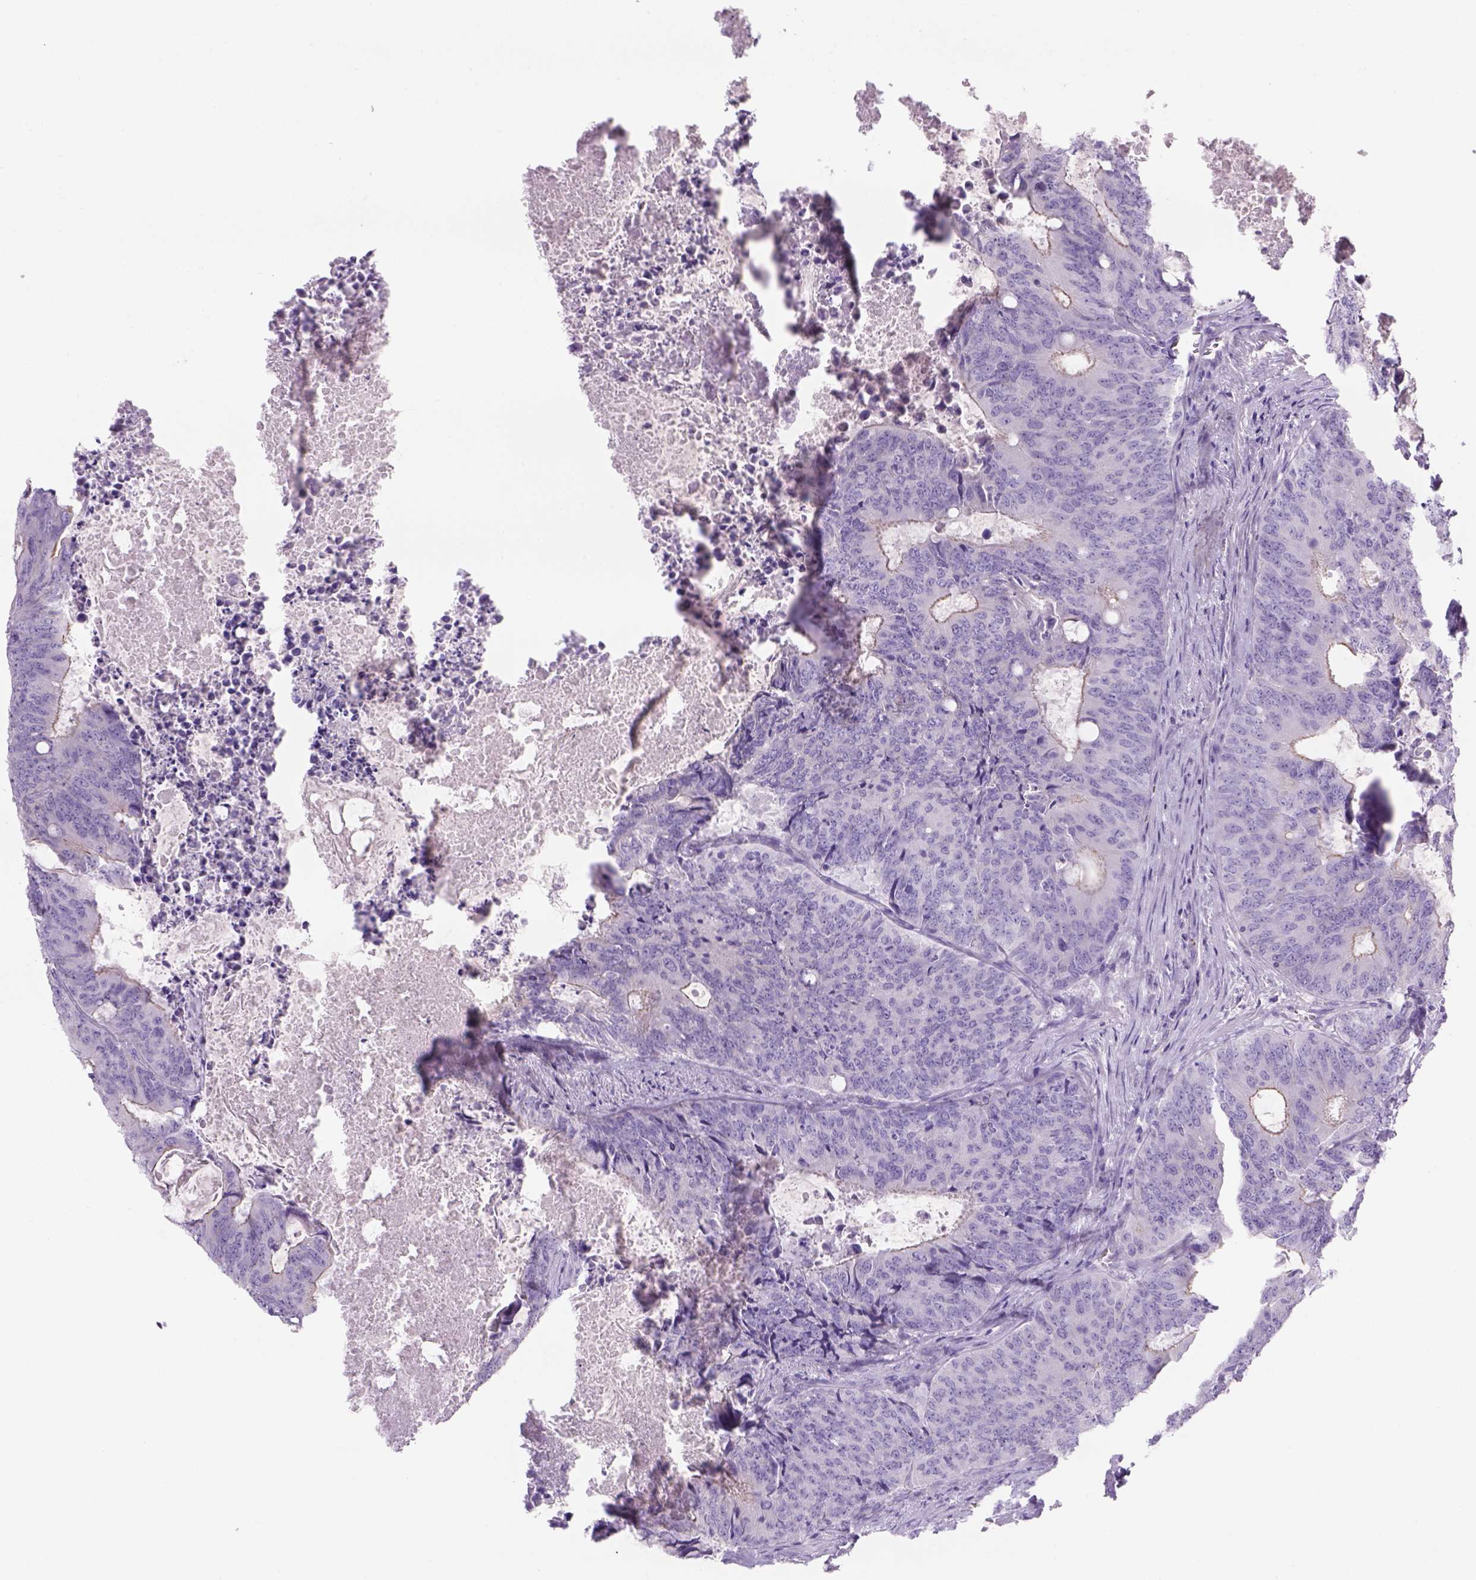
{"staining": {"intensity": "negative", "quantity": "none", "location": "none"}, "tissue": "colorectal cancer", "cell_type": "Tumor cells", "image_type": "cancer", "snomed": [{"axis": "morphology", "description": "Adenocarcinoma, NOS"}, {"axis": "topography", "description": "Colon"}], "caption": "IHC histopathology image of neoplastic tissue: human colorectal adenocarcinoma stained with DAB (3,3'-diaminobenzidine) displays no significant protein expression in tumor cells.", "gene": "TENM4", "patient": {"sex": "male", "age": 67}}